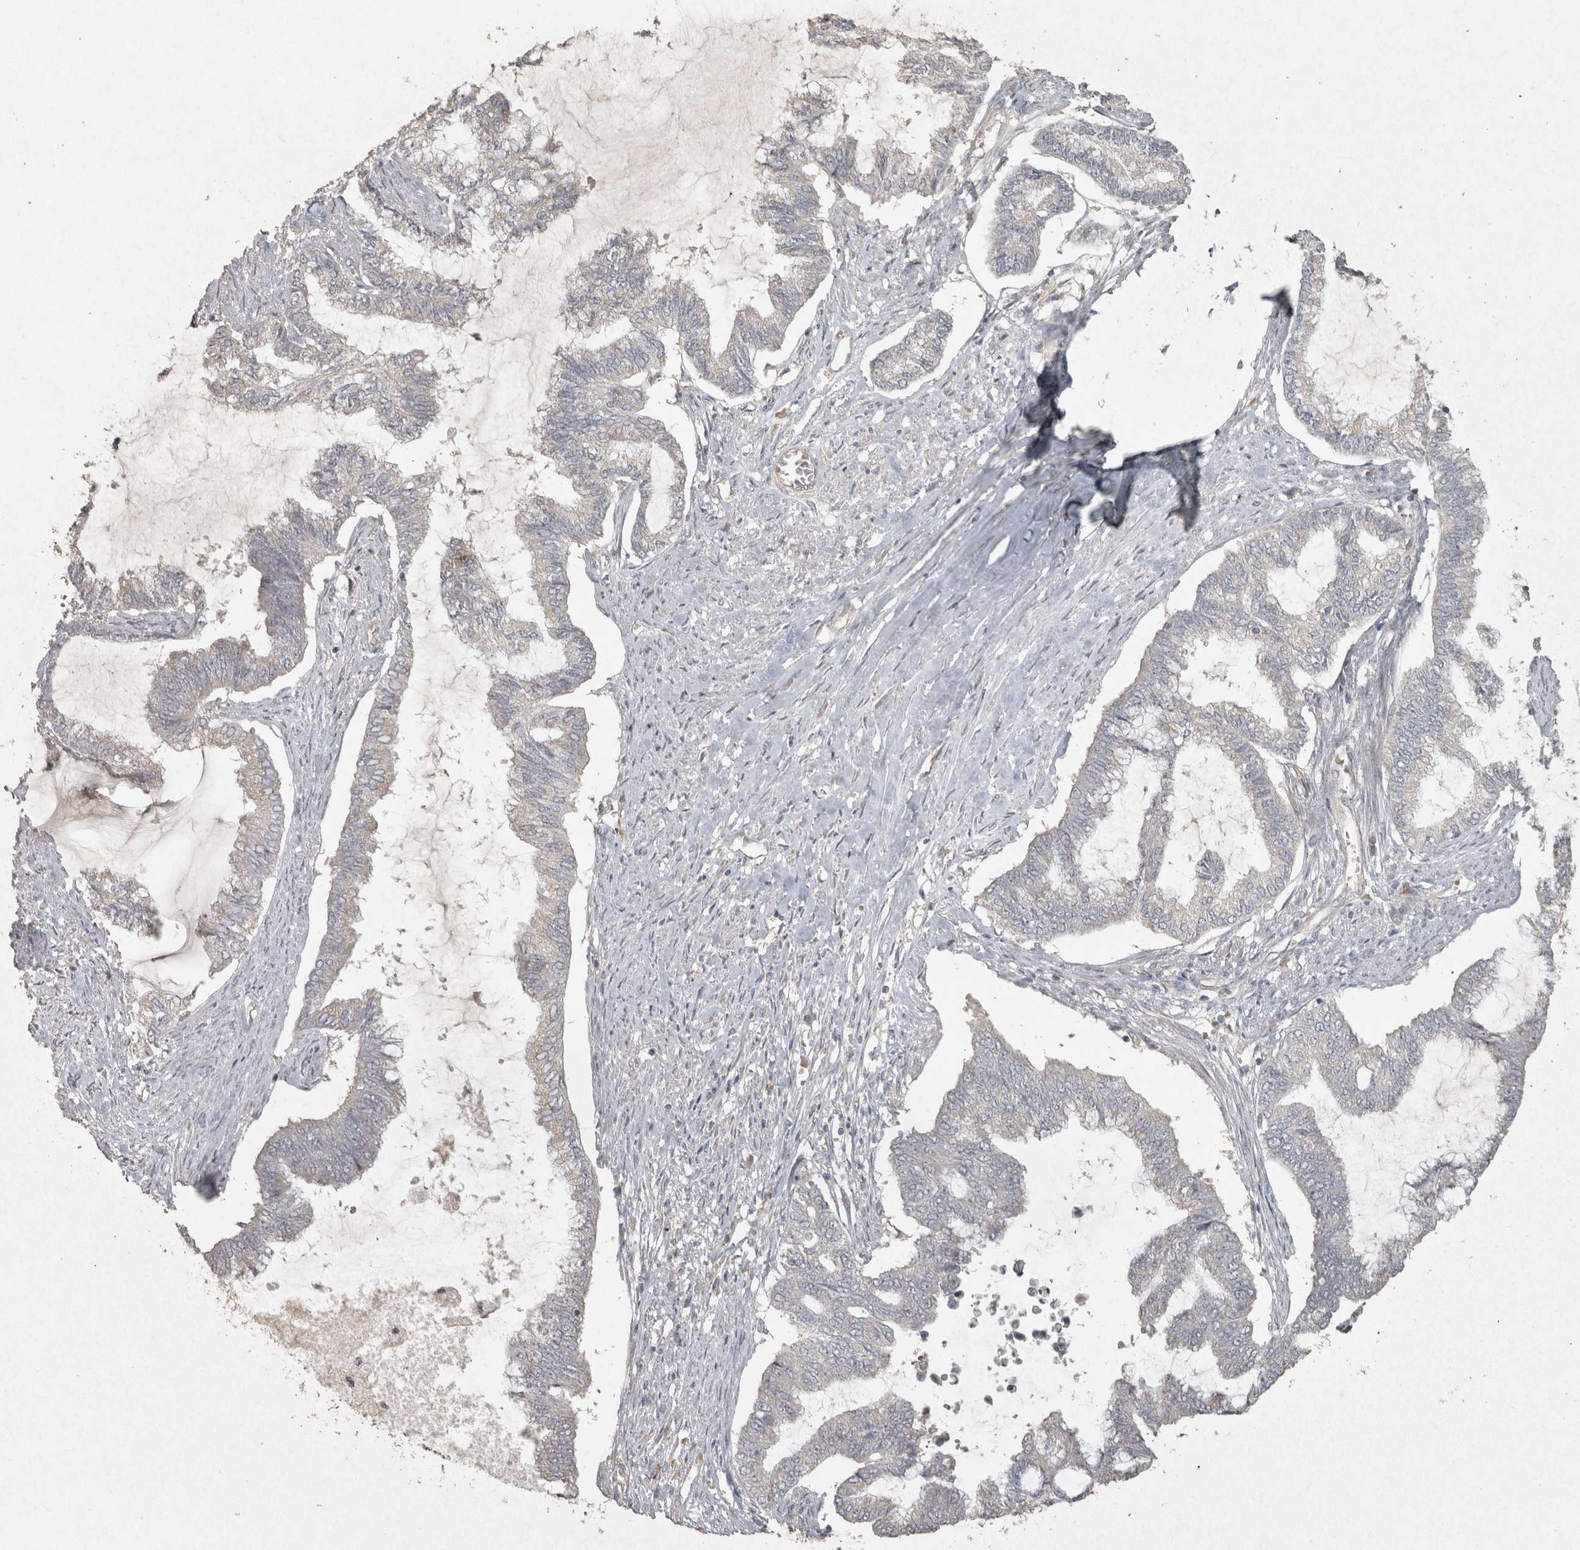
{"staining": {"intensity": "negative", "quantity": "none", "location": "none"}, "tissue": "endometrial cancer", "cell_type": "Tumor cells", "image_type": "cancer", "snomed": [{"axis": "morphology", "description": "Adenocarcinoma, NOS"}, {"axis": "topography", "description": "Endometrium"}], "caption": "This is an immunohistochemistry histopathology image of endometrial adenocarcinoma. There is no positivity in tumor cells.", "gene": "OSTN", "patient": {"sex": "female", "age": 86}}